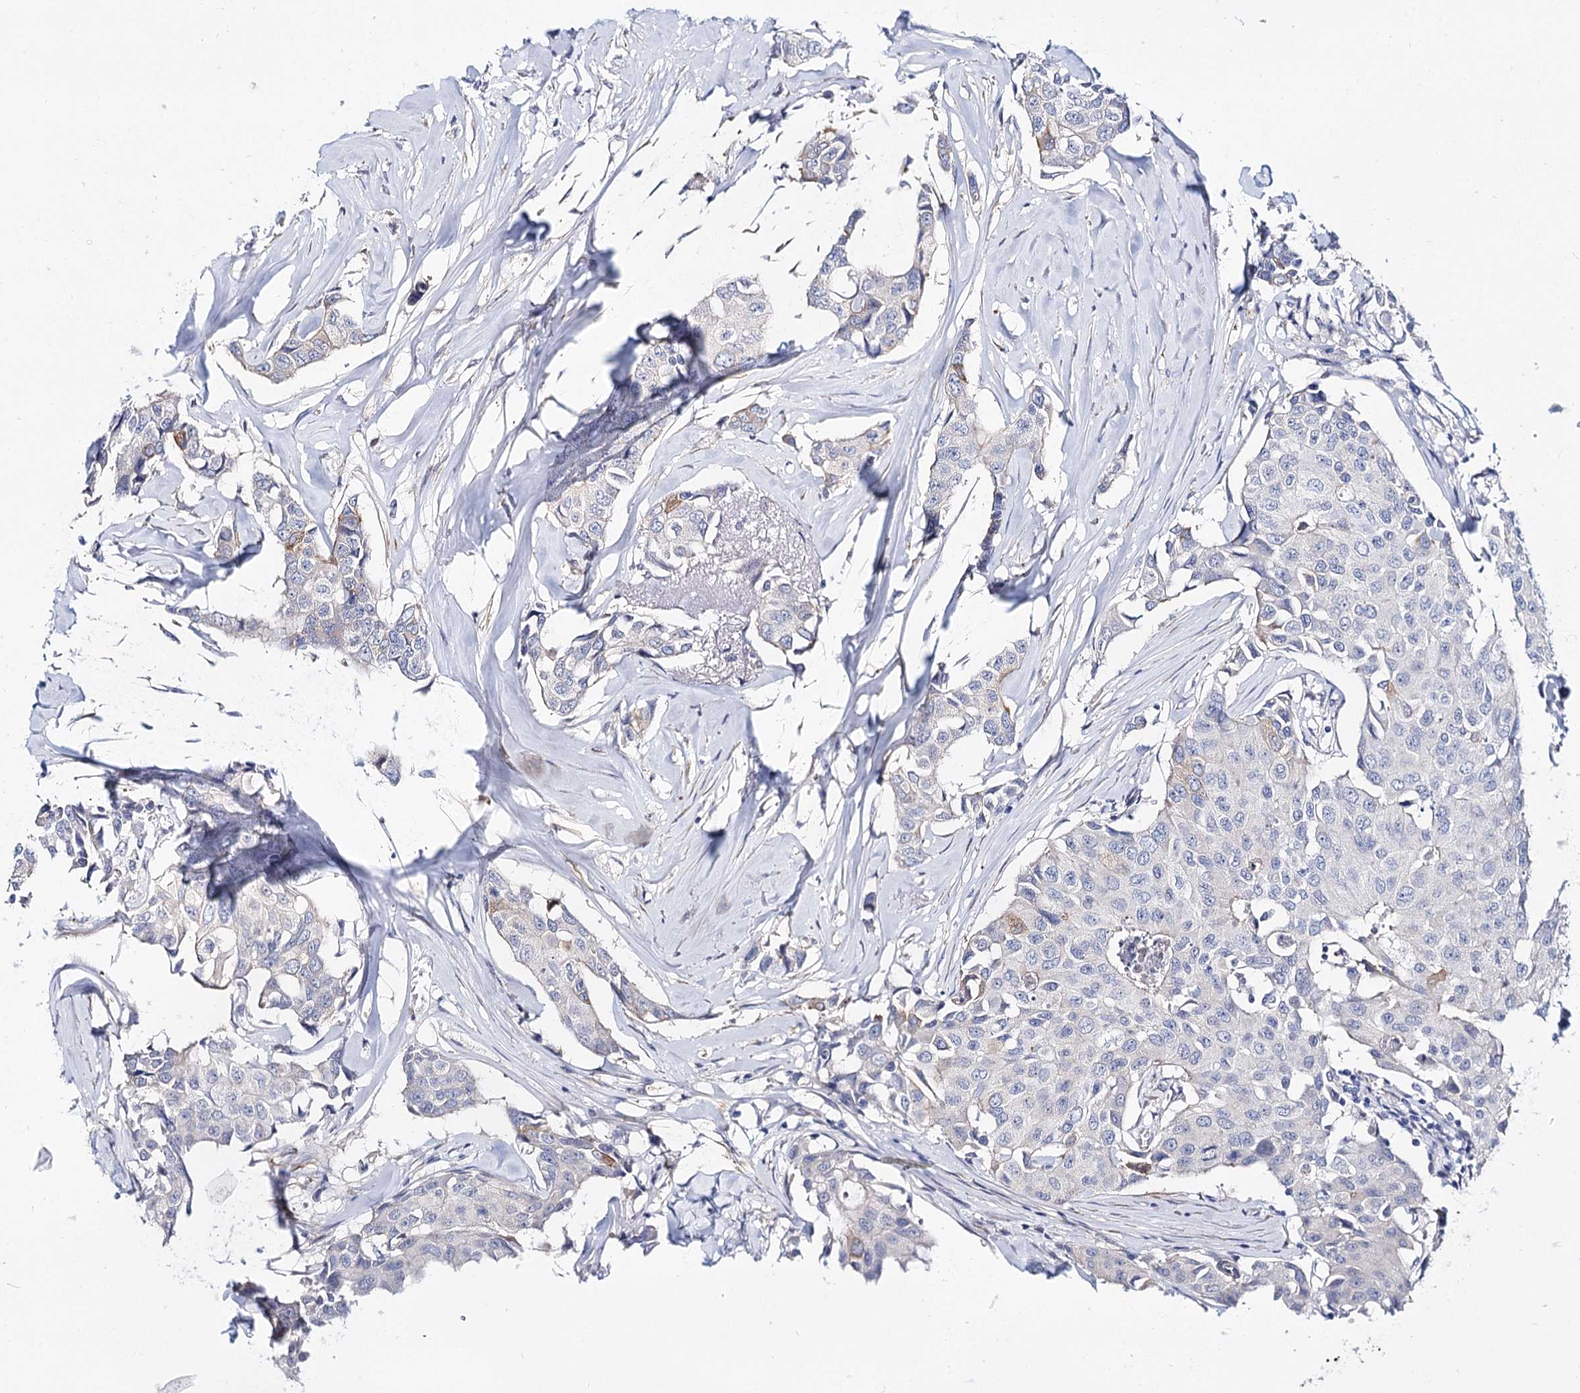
{"staining": {"intensity": "negative", "quantity": "none", "location": "none"}, "tissue": "breast cancer", "cell_type": "Tumor cells", "image_type": "cancer", "snomed": [{"axis": "morphology", "description": "Duct carcinoma"}, {"axis": "topography", "description": "Breast"}], "caption": "The micrograph exhibits no significant expression in tumor cells of breast cancer (intraductal carcinoma). (DAB IHC with hematoxylin counter stain).", "gene": "TEX12", "patient": {"sex": "female", "age": 80}}